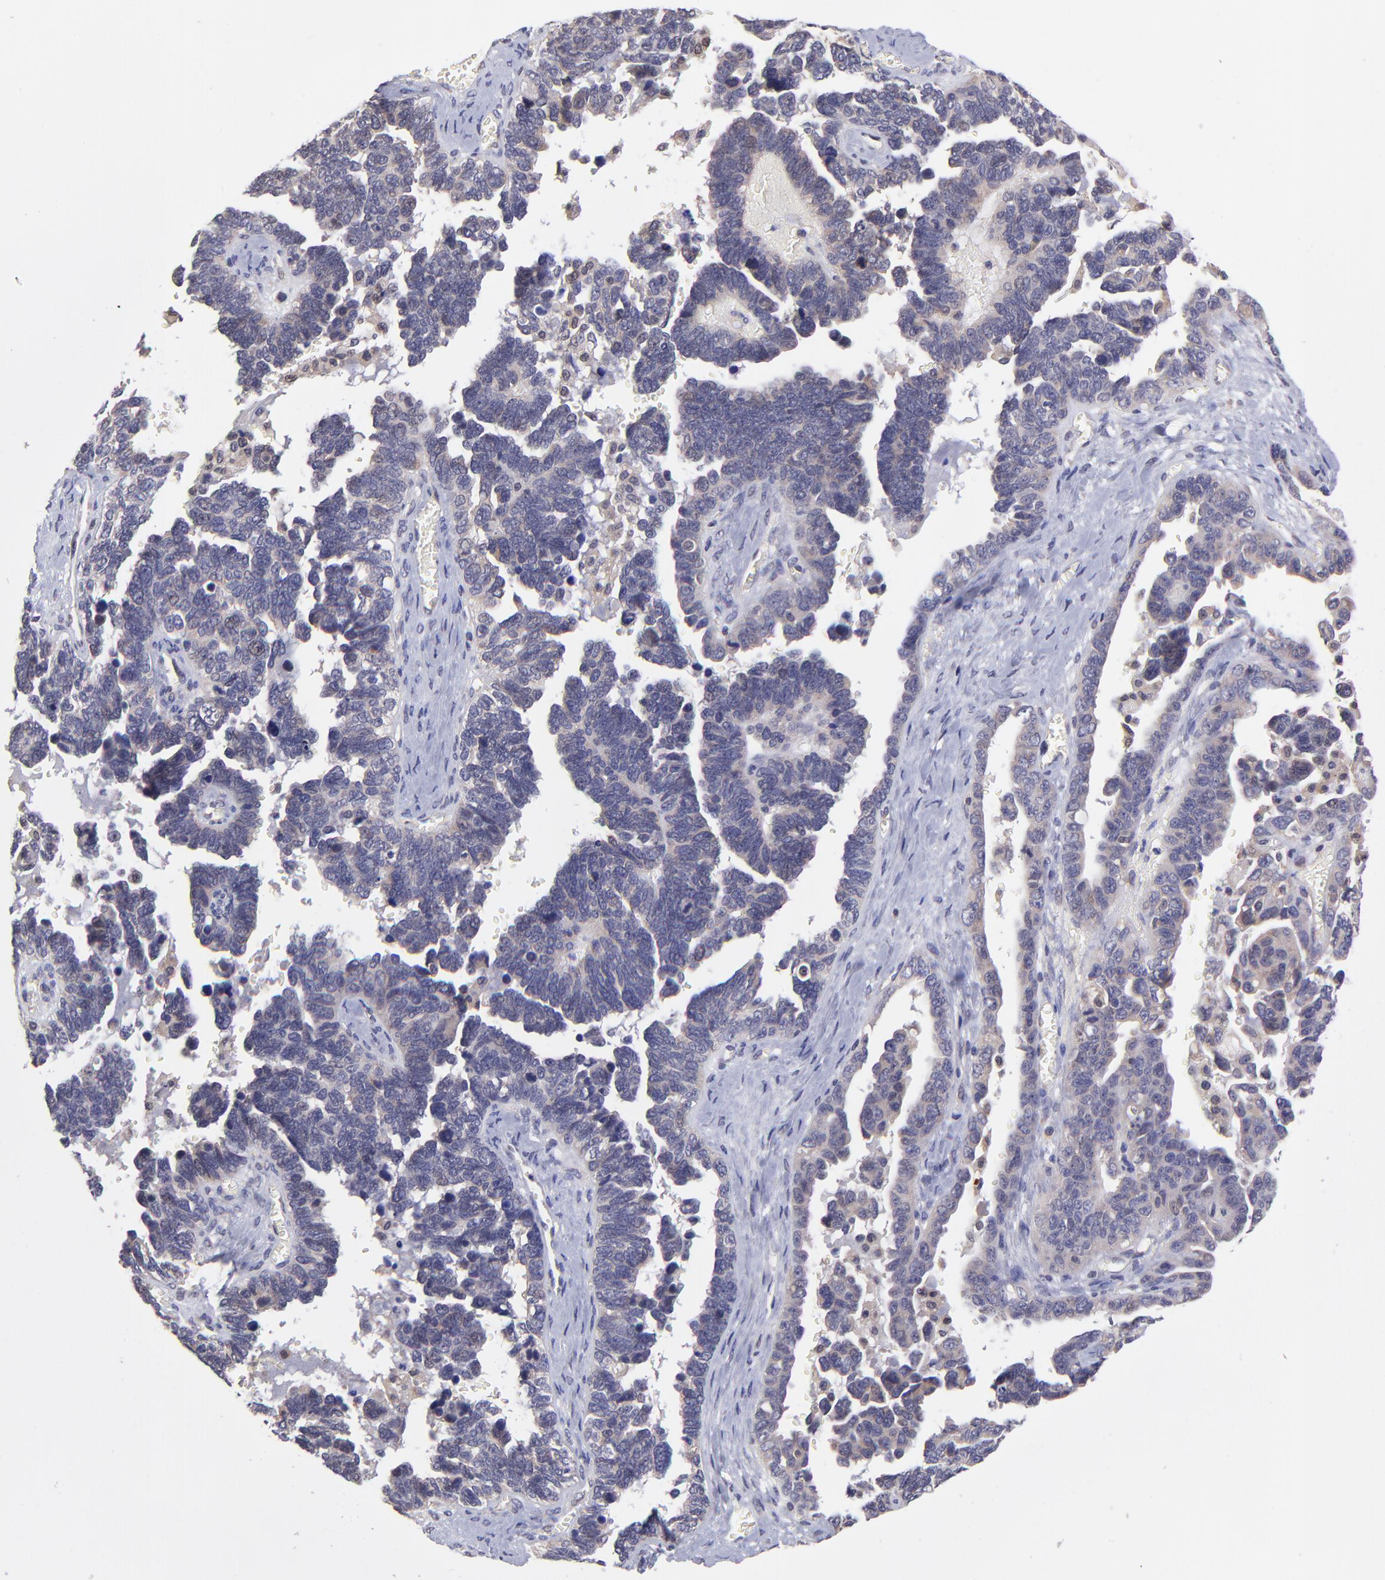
{"staining": {"intensity": "weak", "quantity": ">75%", "location": "cytoplasmic/membranous"}, "tissue": "ovarian cancer", "cell_type": "Tumor cells", "image_type": "cancer", "snomed": [{"axis": "morphology", "description": "Cystadenocarcinoma, mucinous, NOS"}, {"axis": "topography", "description": "Ovary"}], "caption": "This is a micrograph of immunohistochemistry (IHC) staining of mucinous cystadenocarcinoma (ovarian), which shows weak staining in the cytoplasmic/membranous of tumor cells.", "gene": "NSF", "patient": {"sex": "female", "age": 25}}